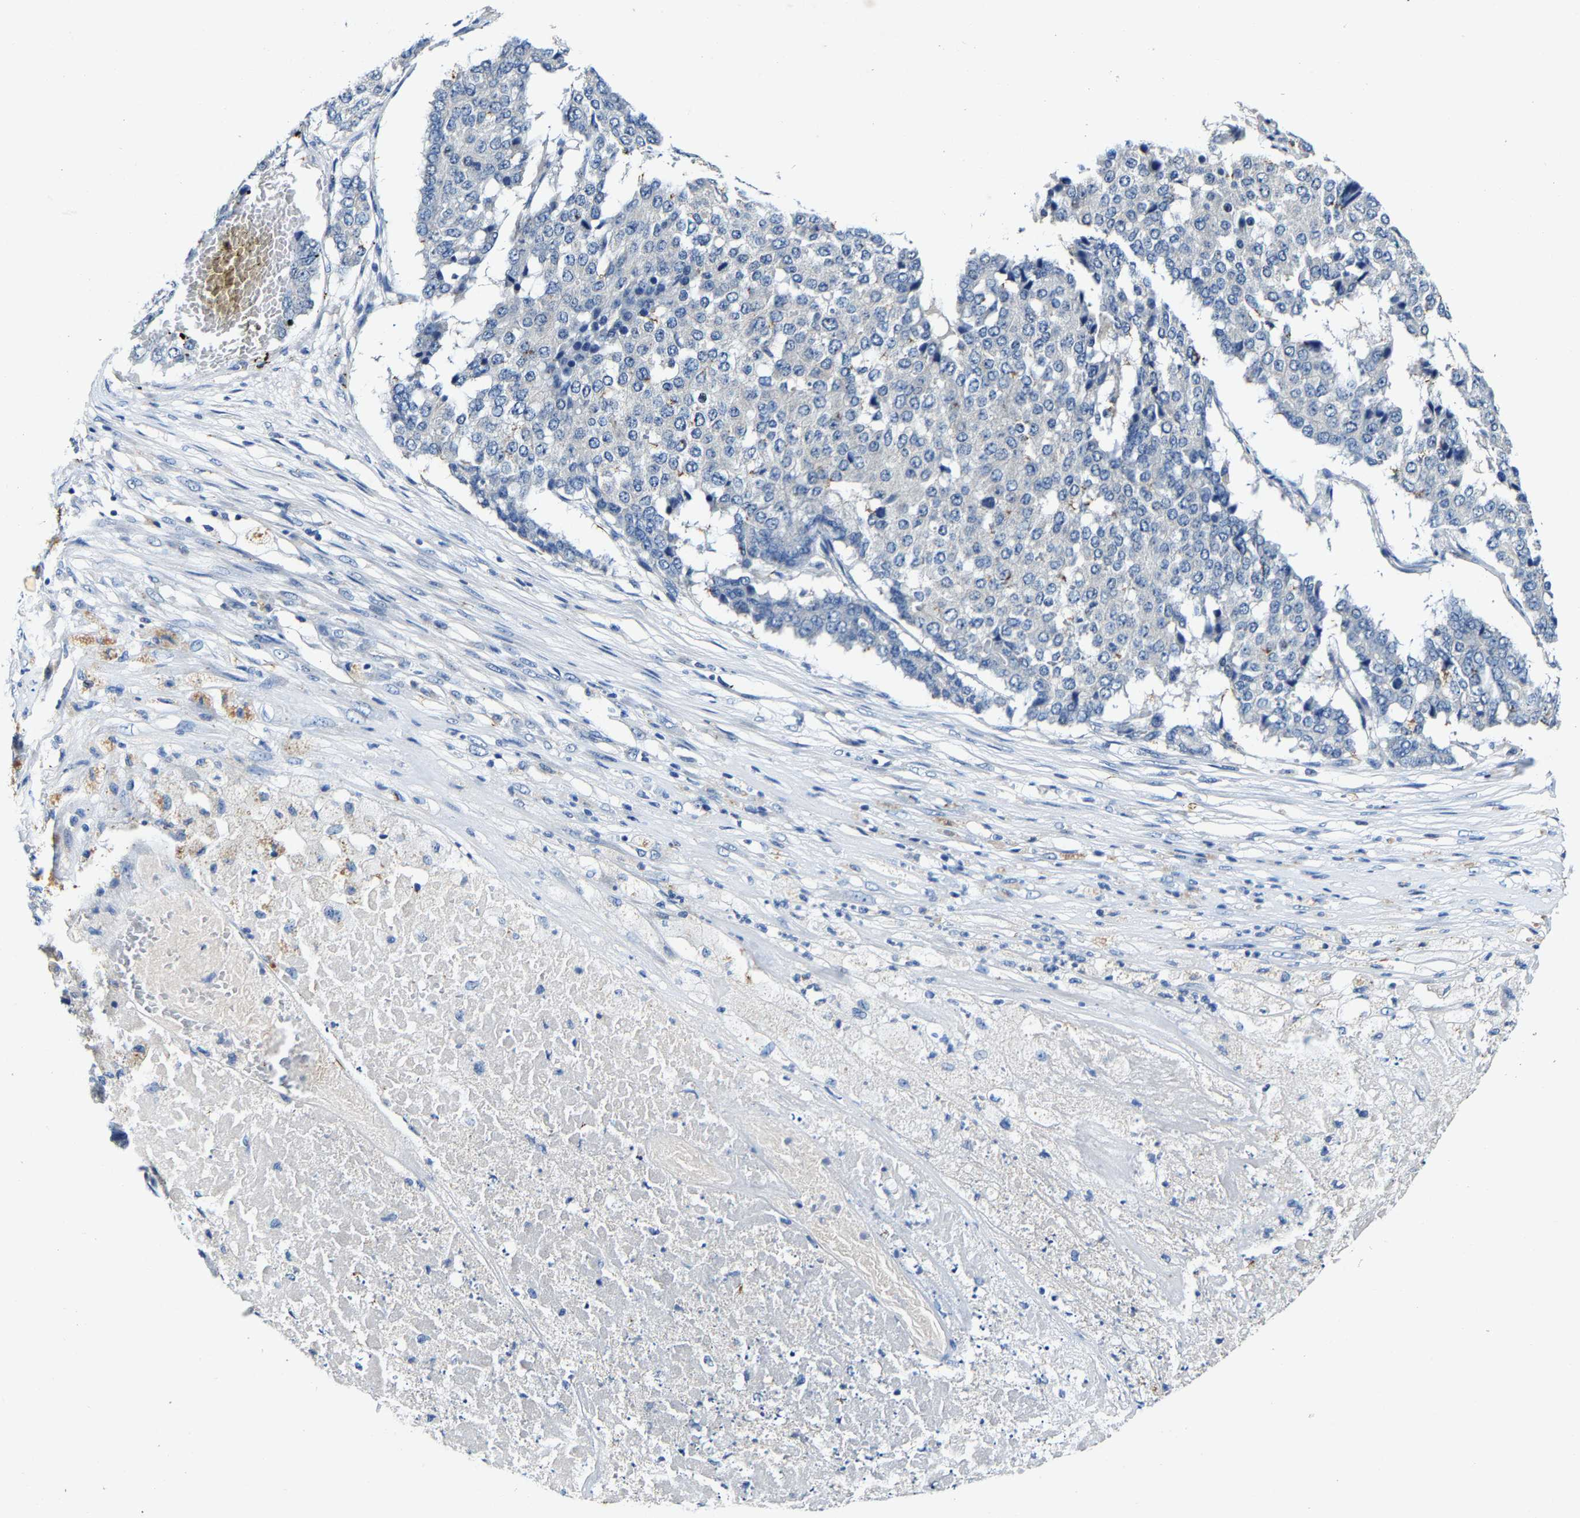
{"staining": {"intensity": "negative", "quantity": "none", "location": "none"}, "tissue": "pancreatic cancer", "cell_type": "Tumor cells", "image_type": "cancer", "snomed": [{"axis": "morphology", "description": "Adenocarcinoma, NOS"}, {"axis": "topography", "description": "Pancreas"}], "caption": "Immunohistochemistry histopathology image of pancreatic cancer (adenocarcinoma) stained for a protein (brown), which reveals no staining in tumor cells.", "gene": "SLC25A25", "patient": {"sex": "male", "age": 50}}